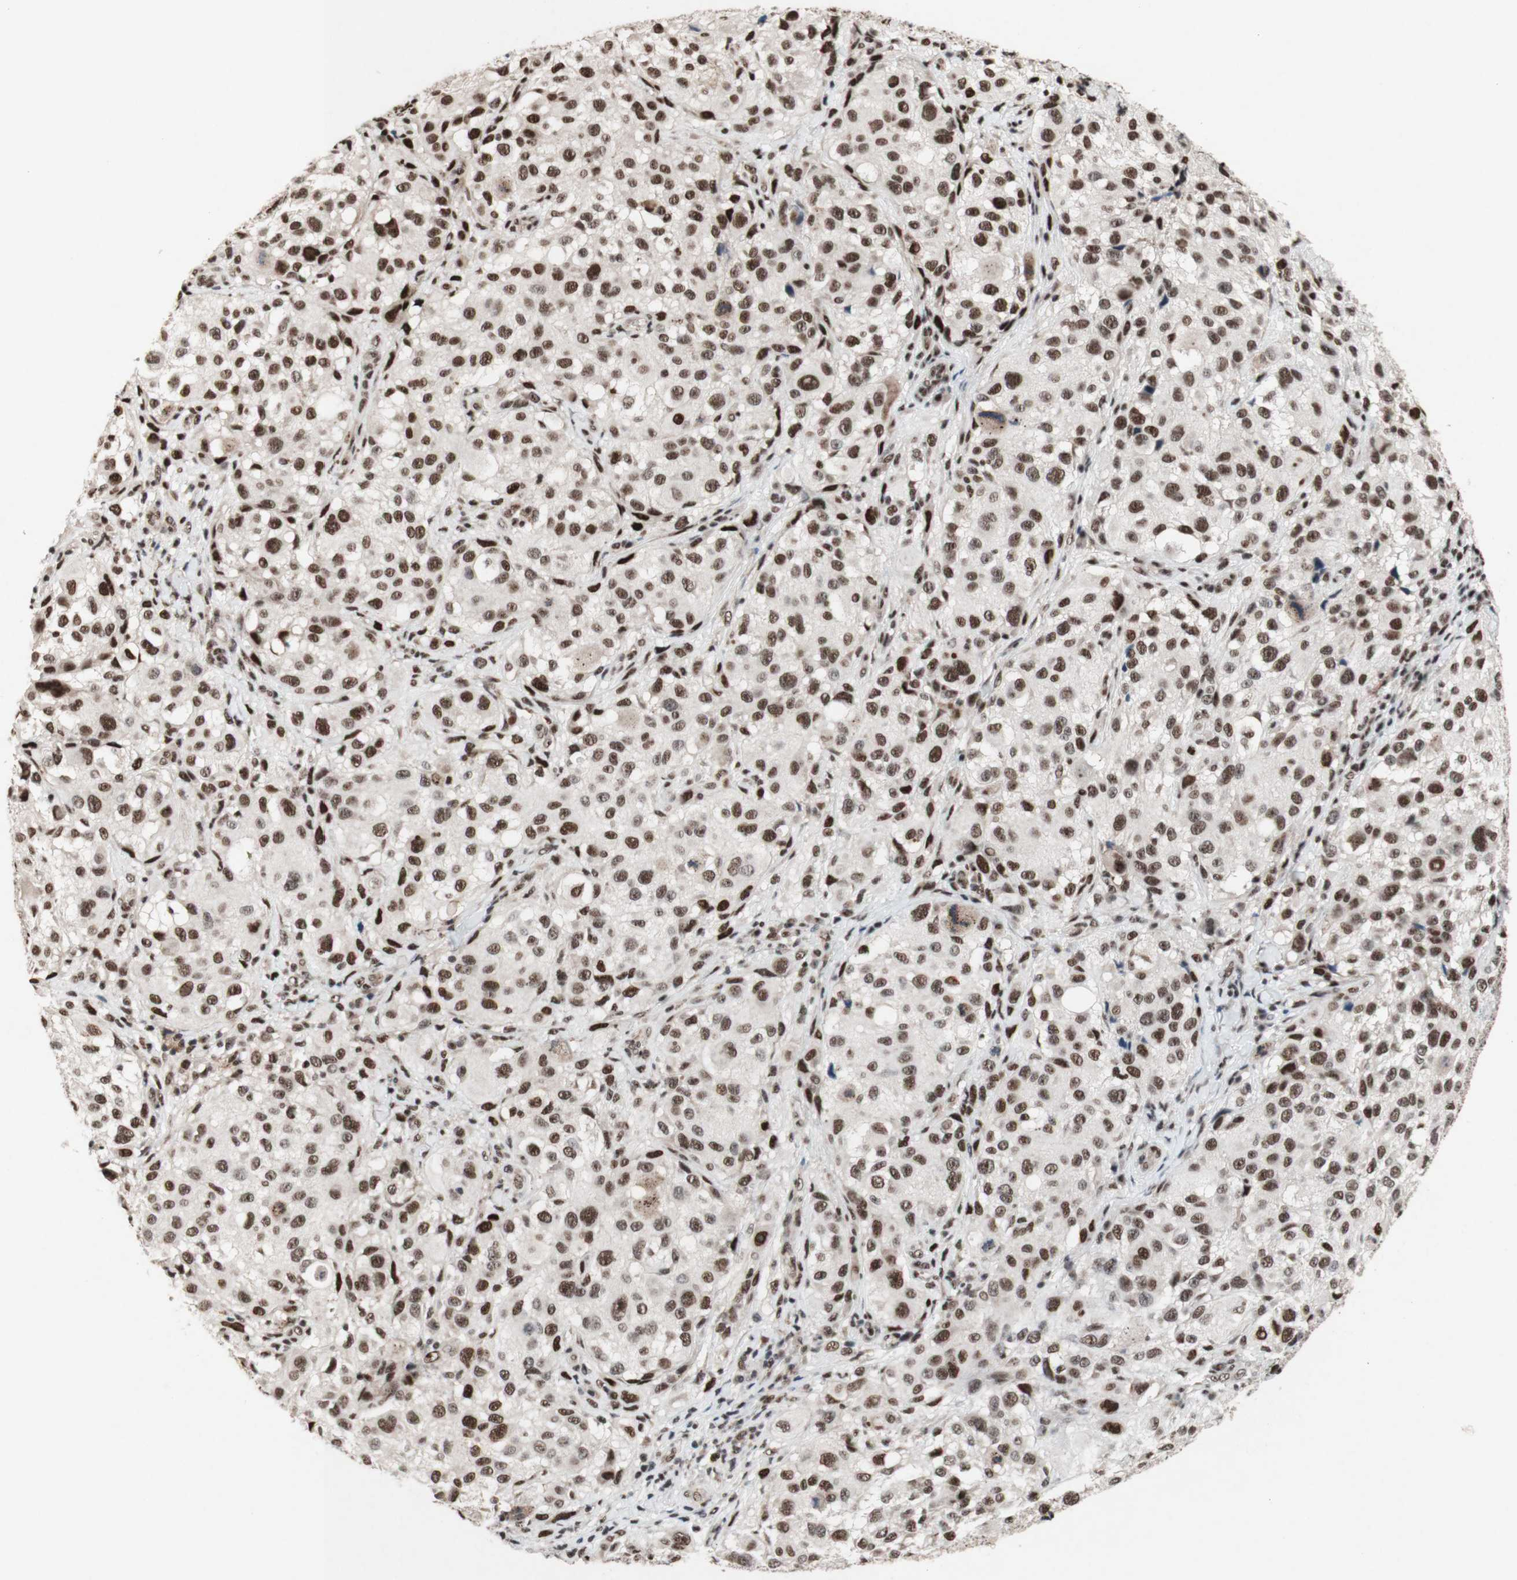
{"staining": {"intensity": "moderate", "quantity": ">75%", "location": "nuclear"}, "tissue": "melanoma", "cell_type": "Tumor cells", "image_type": "cancer", "snomed": [{"axis": "morphology", "description": "Necrosis, NOS"}, {"axis": "morphology", "description": "Malignant melanoma, NOS"}, {"axis": "topography", "description": "Skin"}], "caption": "Brown immunohistochemical staining in malignant melanoma reveals moderate nuclear positivity in about >75% of tumor cells. (IHC, brightfield microscopy, high magnification).", "gene": "TLE1", "patient": {"sex": "female", "age": 87}}